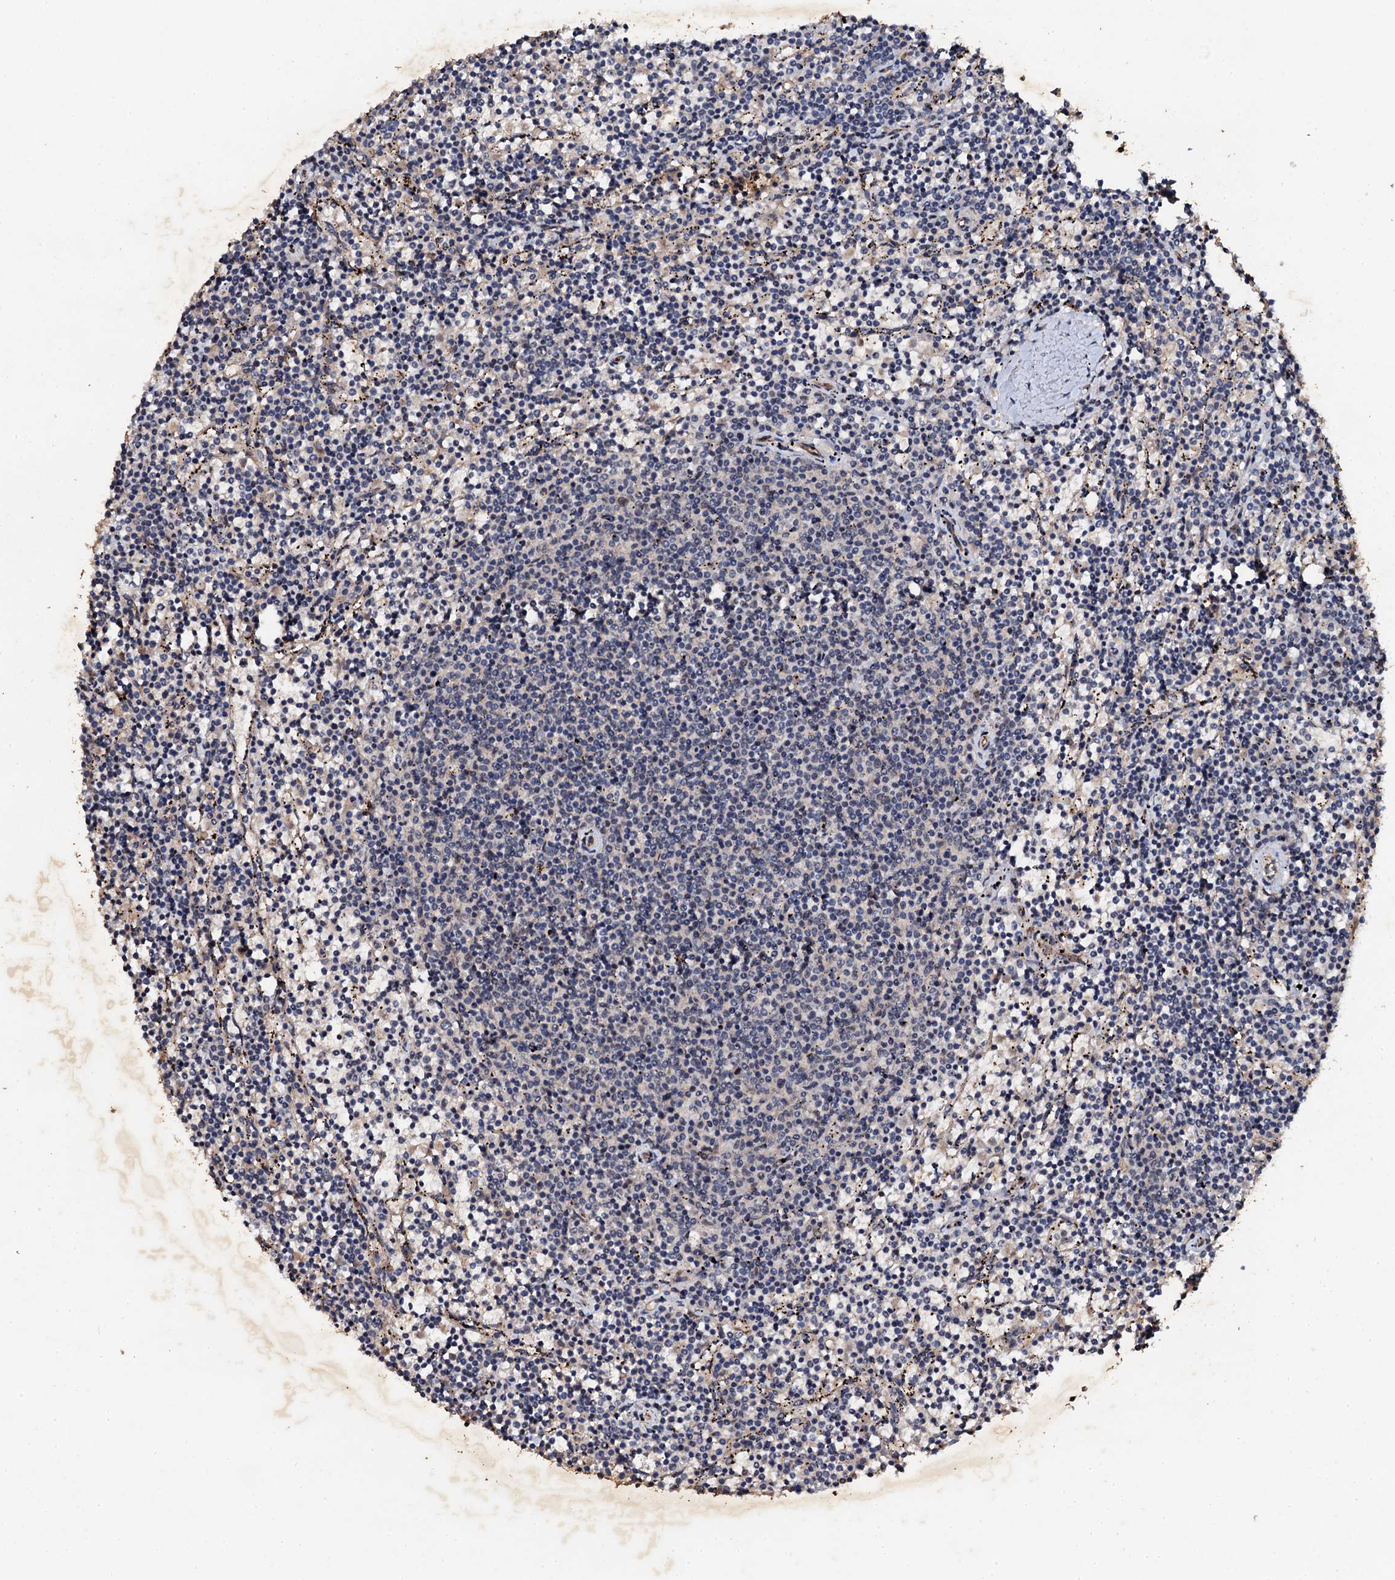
{"staining": {"intensity": "negative", "quantity": "none", "location": "none"}, "tissue": "lymphoma", "cell_type": "Tumor cells", "image_type": "cancer", "snomed": [{"axis": "morphology", "description": "Malignant lymphoma, non-Hodgkin's type, Low grade"}, {"axis": "topography", "description": "Spleen"}], "caption": "The image exhibits no significant expression in tumor cells of lymphoma. The staining is performed using DAB brown chromogen with nuclei counter-stained in using hematoxylin.", "gene": "ADAMTS10", "patient": {"sex": "female", "age": 50}}